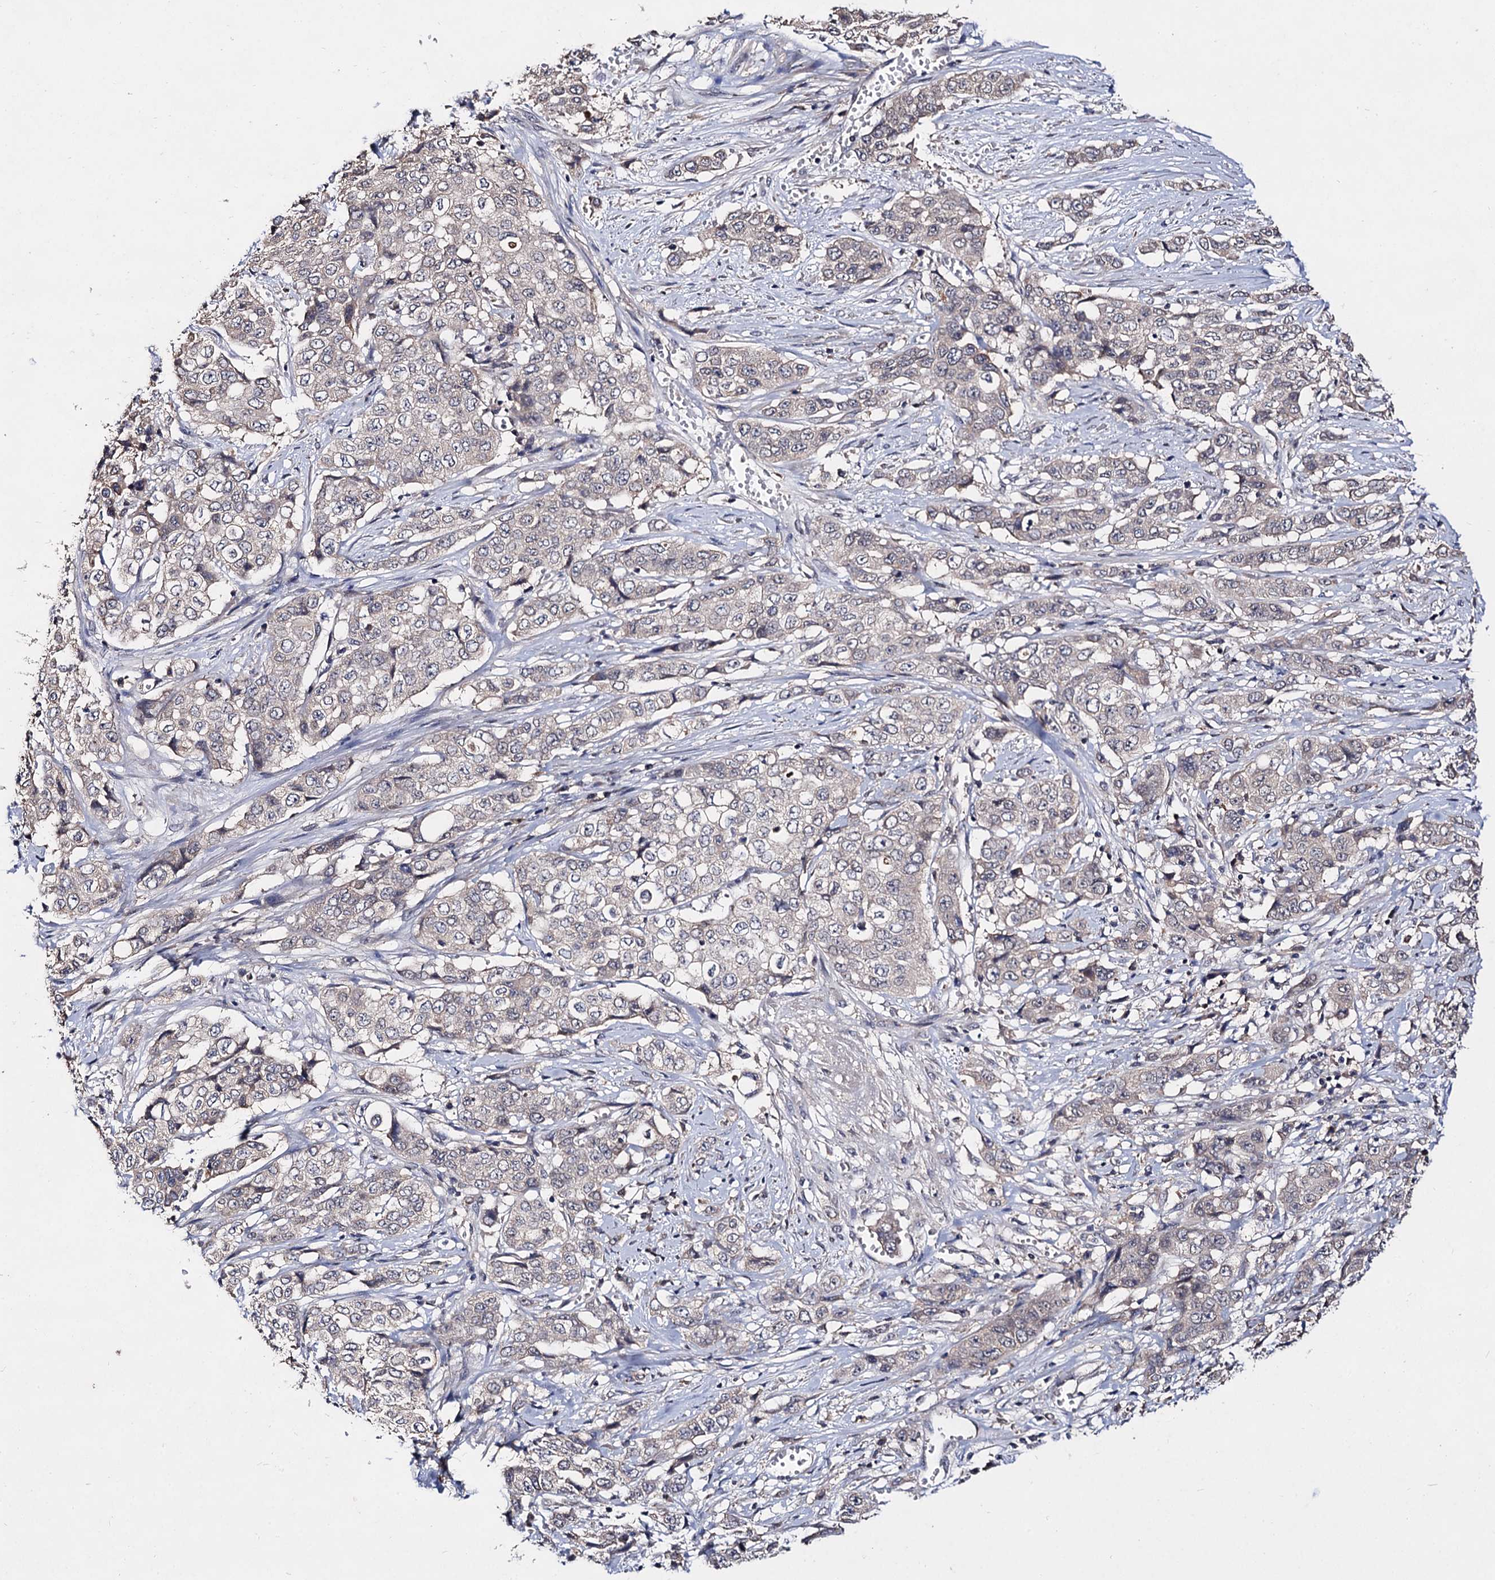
{"staining": {"intensity": "negative", "quantity": "none", "location": "none"}, "tissue": "stomach cancer", "cell_type": "Tumor cells", "image_type": "cancer", "snomed": [{"axis": "morphology", "description": "Adenocarcinoma, NOS"}, {"axis": "topography", "description": "Stomach, upper"}], "caption": "Immunohistochemistry (IHC) micrograph of stomach adenocarcinoma stained for a protein (brown), which exhibits no staining in tumor cells.", "gene": "ACTR6", "patient": {"sex": "male", "age": 62}}